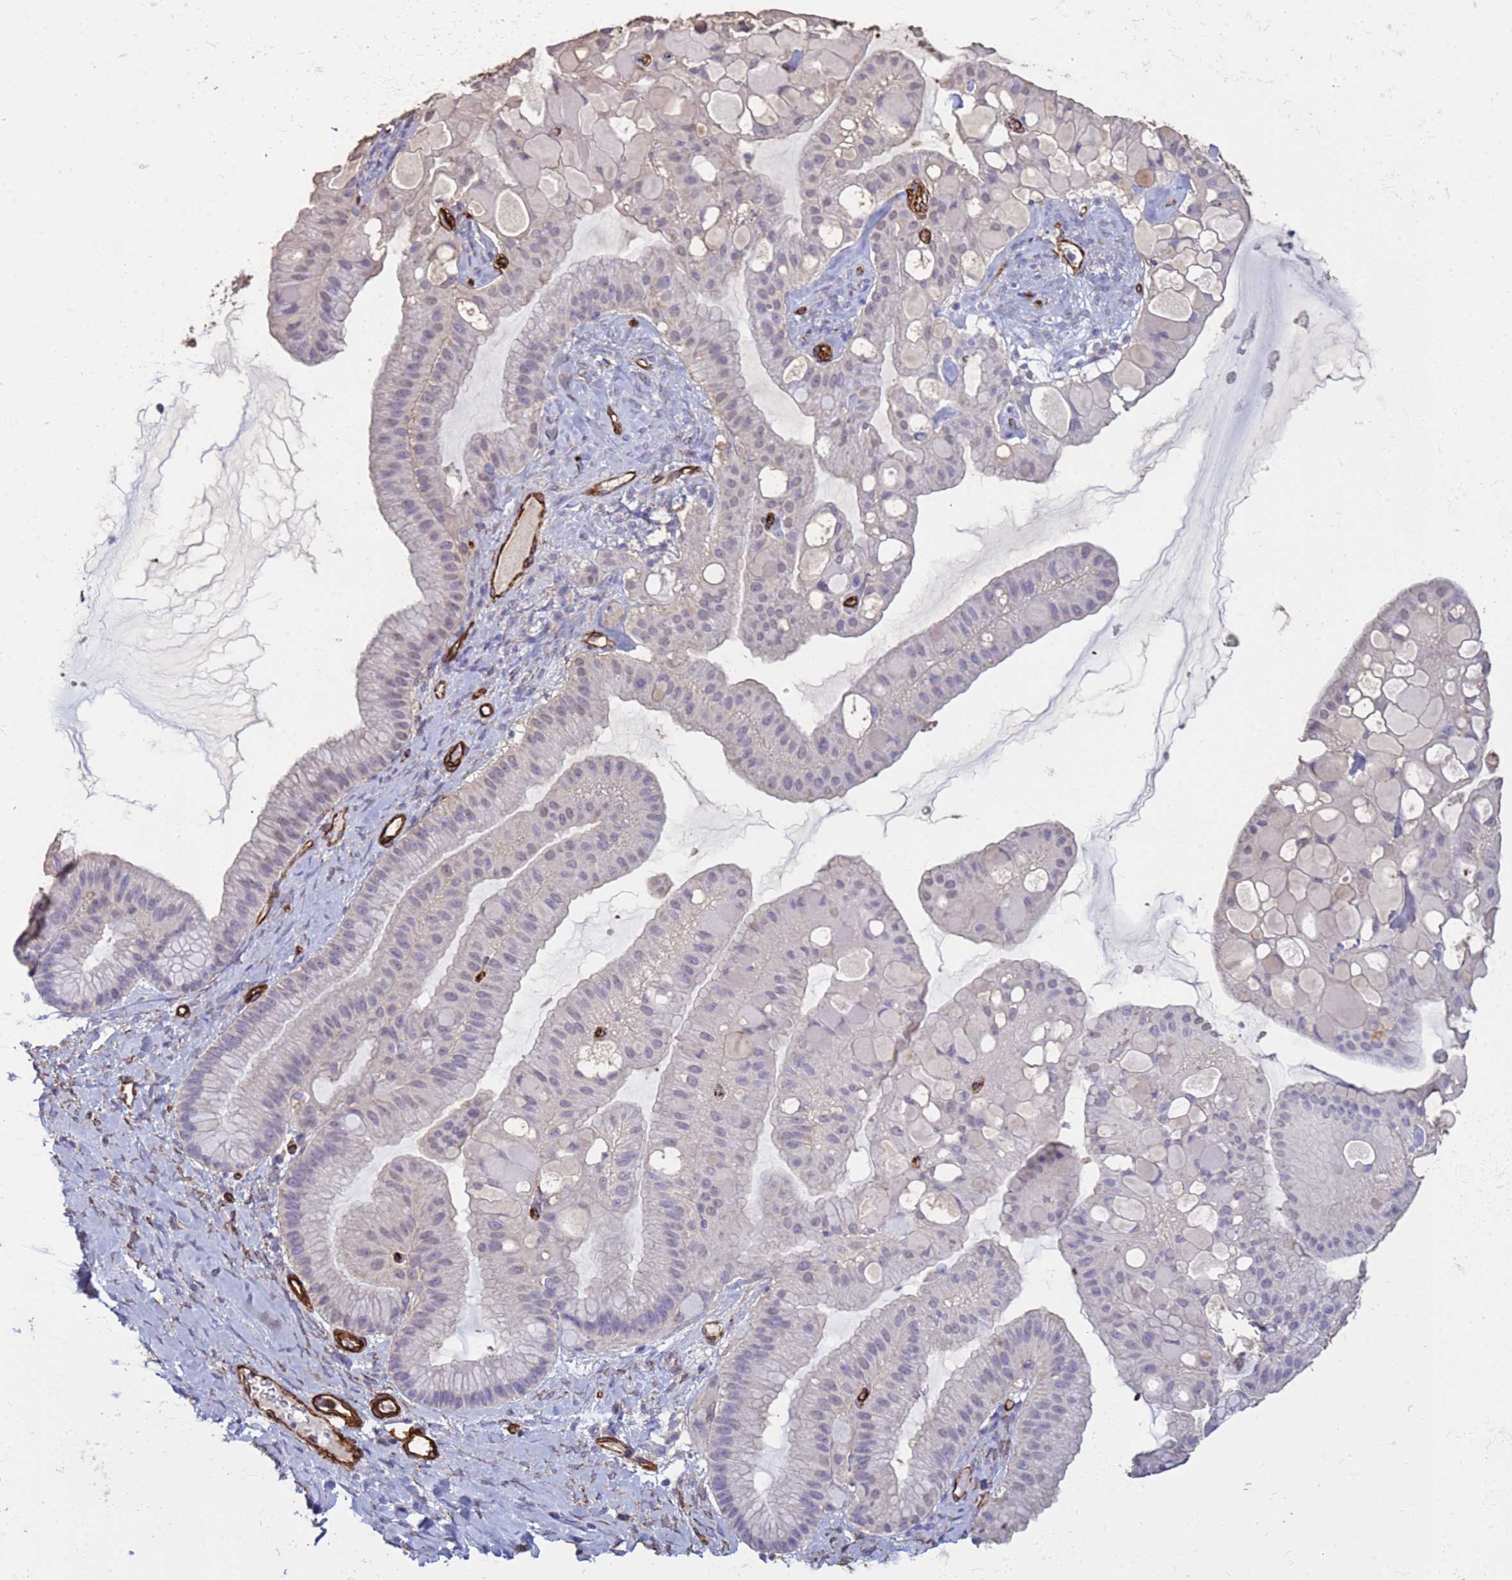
{"staining": {"intensity": "negative", "quantity": "none", "location": "none"}, "tissue": "ovarian cancer", "cell_type": "Tumor cells", "image_type": "cancer", "snomed": [{"axis": "morphology", "description": "Cystadenocarcinoma, mucinous, NOS"}, {"axis": "topography", "description": "Ovary"}], "caption": "A photomicrograph of mucinous cystadenocarcinoma (ovarian) stained for a protein exhibits no brown staining in tumor cells.", "gene": "GASK1A", "patient": {"sex": "female", "age": 61}}